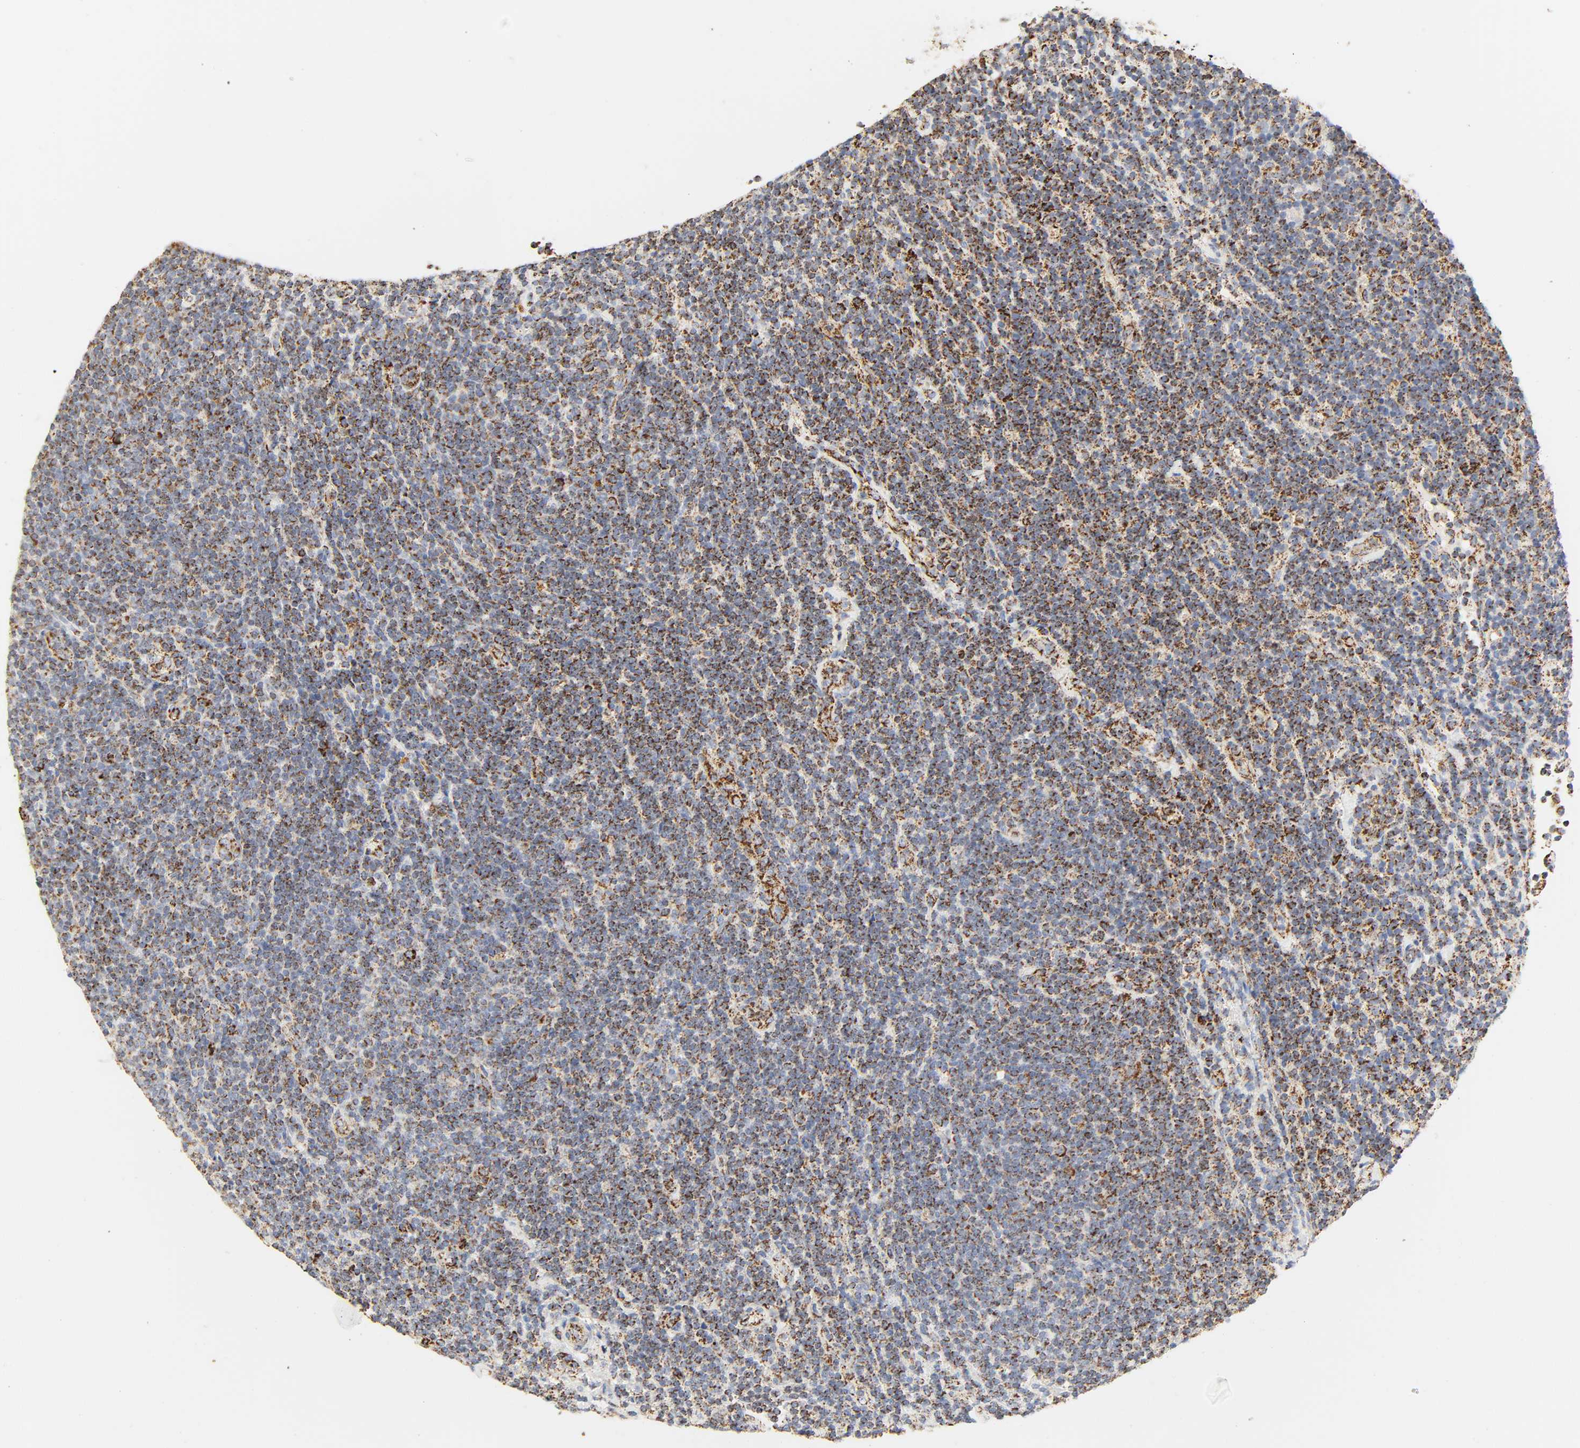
{"staining": {"intensity": "moderate", "quantity": ">75%", "location": "cytoplasmic/membranous"}, "tissue": "lymphoma", "cell_type": "Tumor cells", "image_type": "cancer", "snomed": [{"axis": "morphology", "description": "Malignant lymphoma, non-Hodgkin's type, Low grade"}, {"axis": "topography", "description": "Lymph node"}], "caption": "DAB (3,3'-diaminobenzidine) immunohistochemical staining of low-grade malignant lymphoma, non-Hodgkin's type displays moderate cytoplasmic/membranous protein expression in about >75% of tumor cells. The staining was performed using DAB to visualize the protein expression in brown, while the nuclei were stained in blue with hematoxylin (Magnification: 20x).", "gene": "ACAT1", "patient": {"sex": "male", "age": 70}}